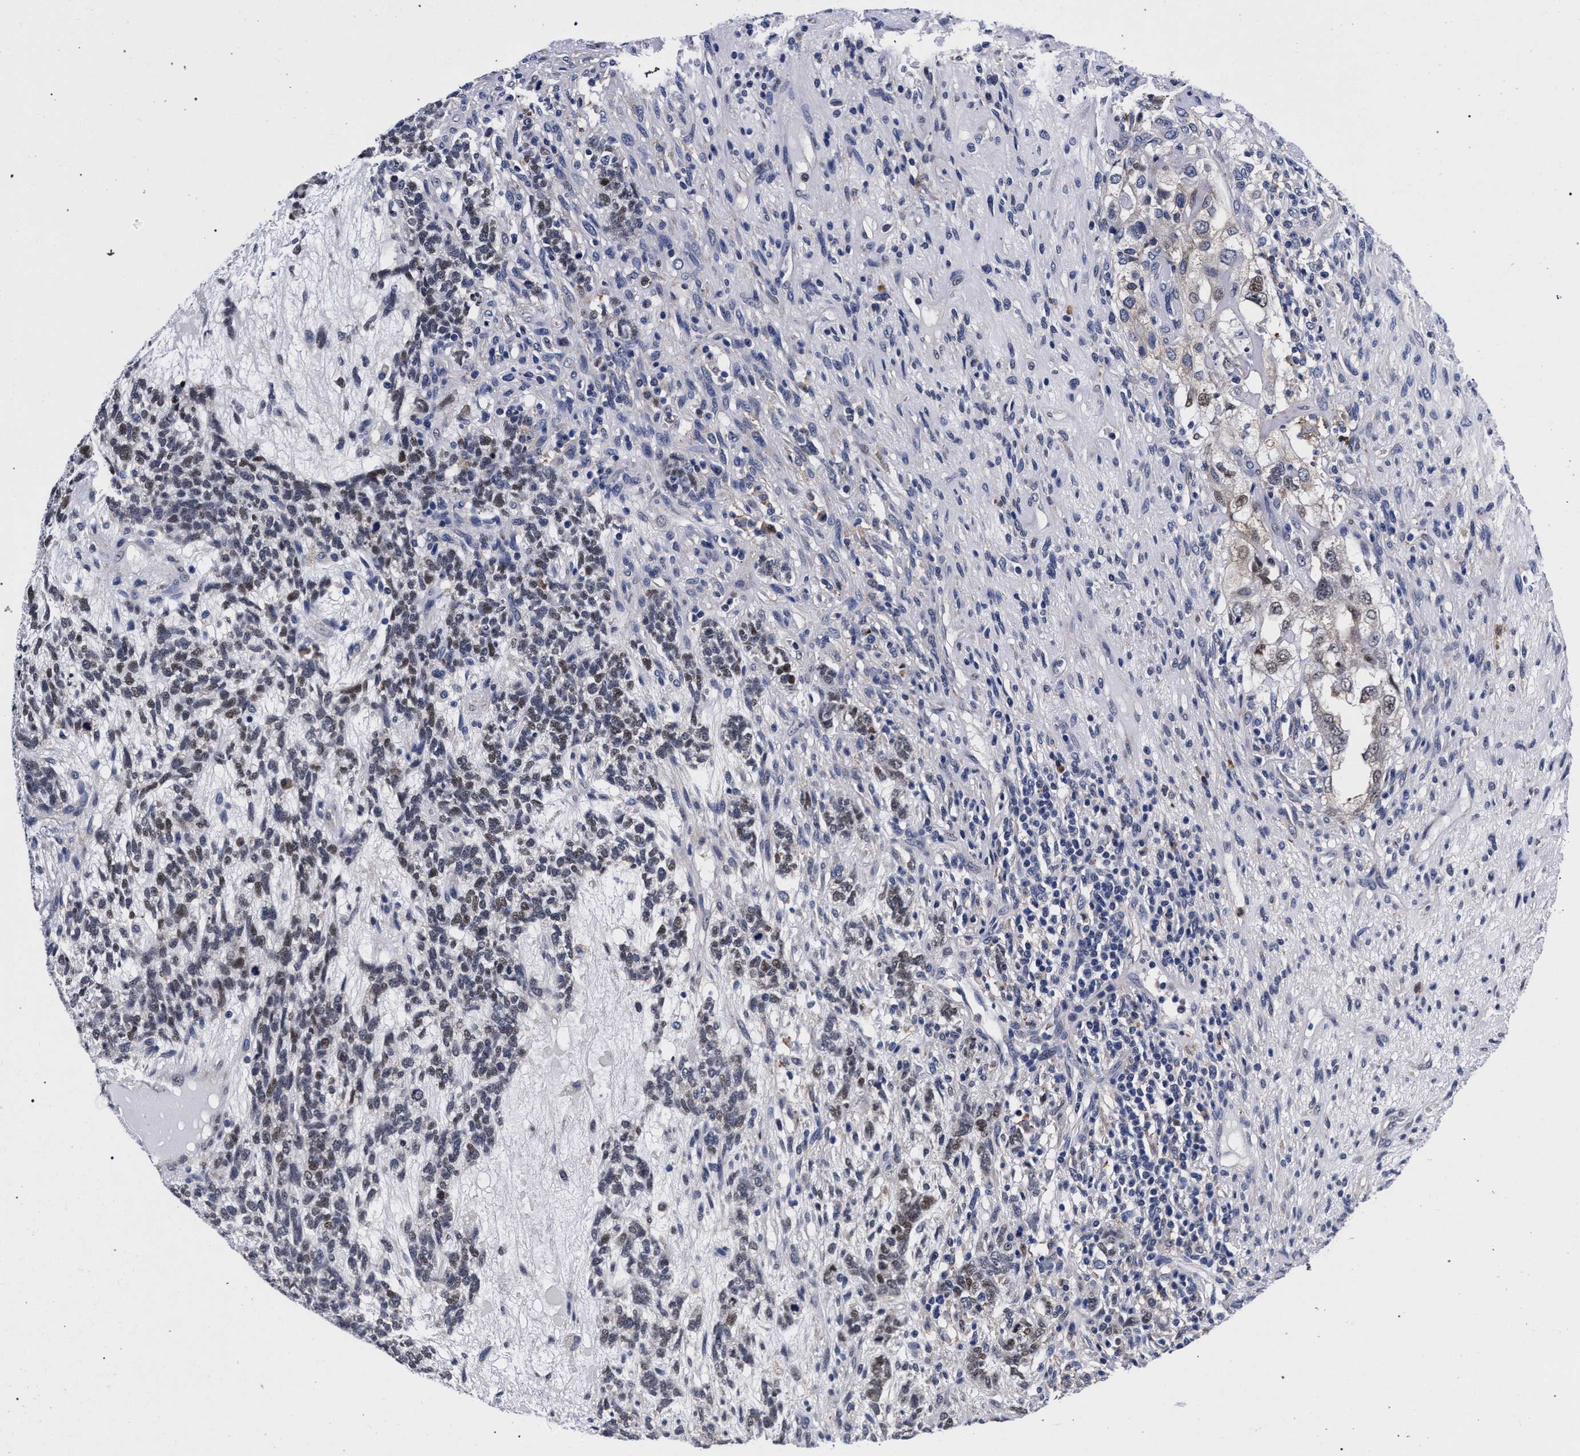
{"staining": {"intensity": "weak", "quantity": "25%-75%", "location": "nuclear"}, "tissue": "testis cancer", "cell_type": "Tumor cells", "image_type": "cancer", "snomed": [{"axis": "morphology", "description": "Seminoma, NOS"}, {"axis": "topography", "description": "Testis"}], "caption": "Immunohistochemical staining of human testis seminoma demonstrates weak nuclear protein staining in approximately 25%-75% of tumor cells.", "gene": "ZNF462", "patient": {"sex": "male", "age": 28}}